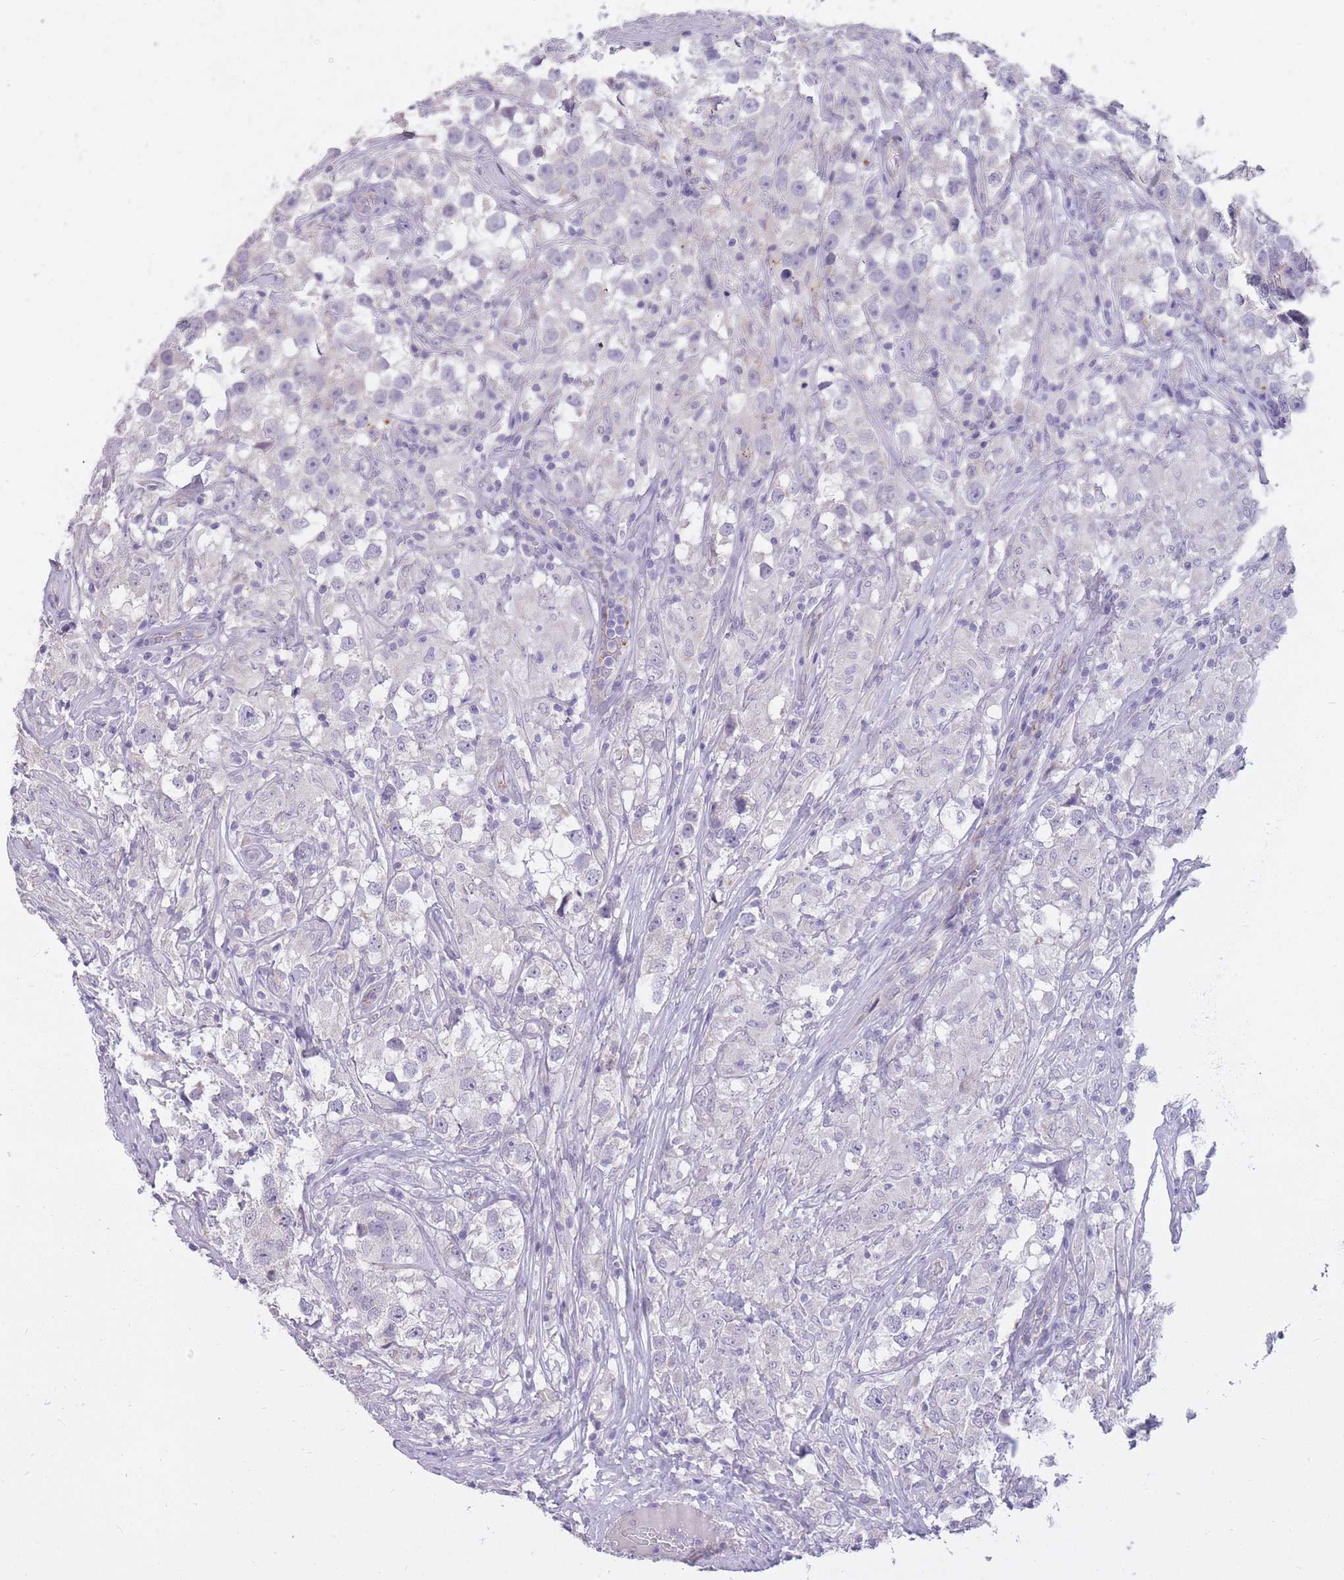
{"staining": {"intensity": "negative", "quantity": "none", "location": "none"}, "tissue": "testis cancer", "cell_type": "Tumor cells", "image_type": "cancer", "snomed": [{"axis": "morphology", "description": "Seminoma, NOS"}, {"axis": "topography", "description": "Testis"}], "caption": "Immunohistochemical staining of testis seminoma reveals no significant expression in tumor cells.", "gene": "RNF170", "patient": {"sex": "male", "age": 46}}